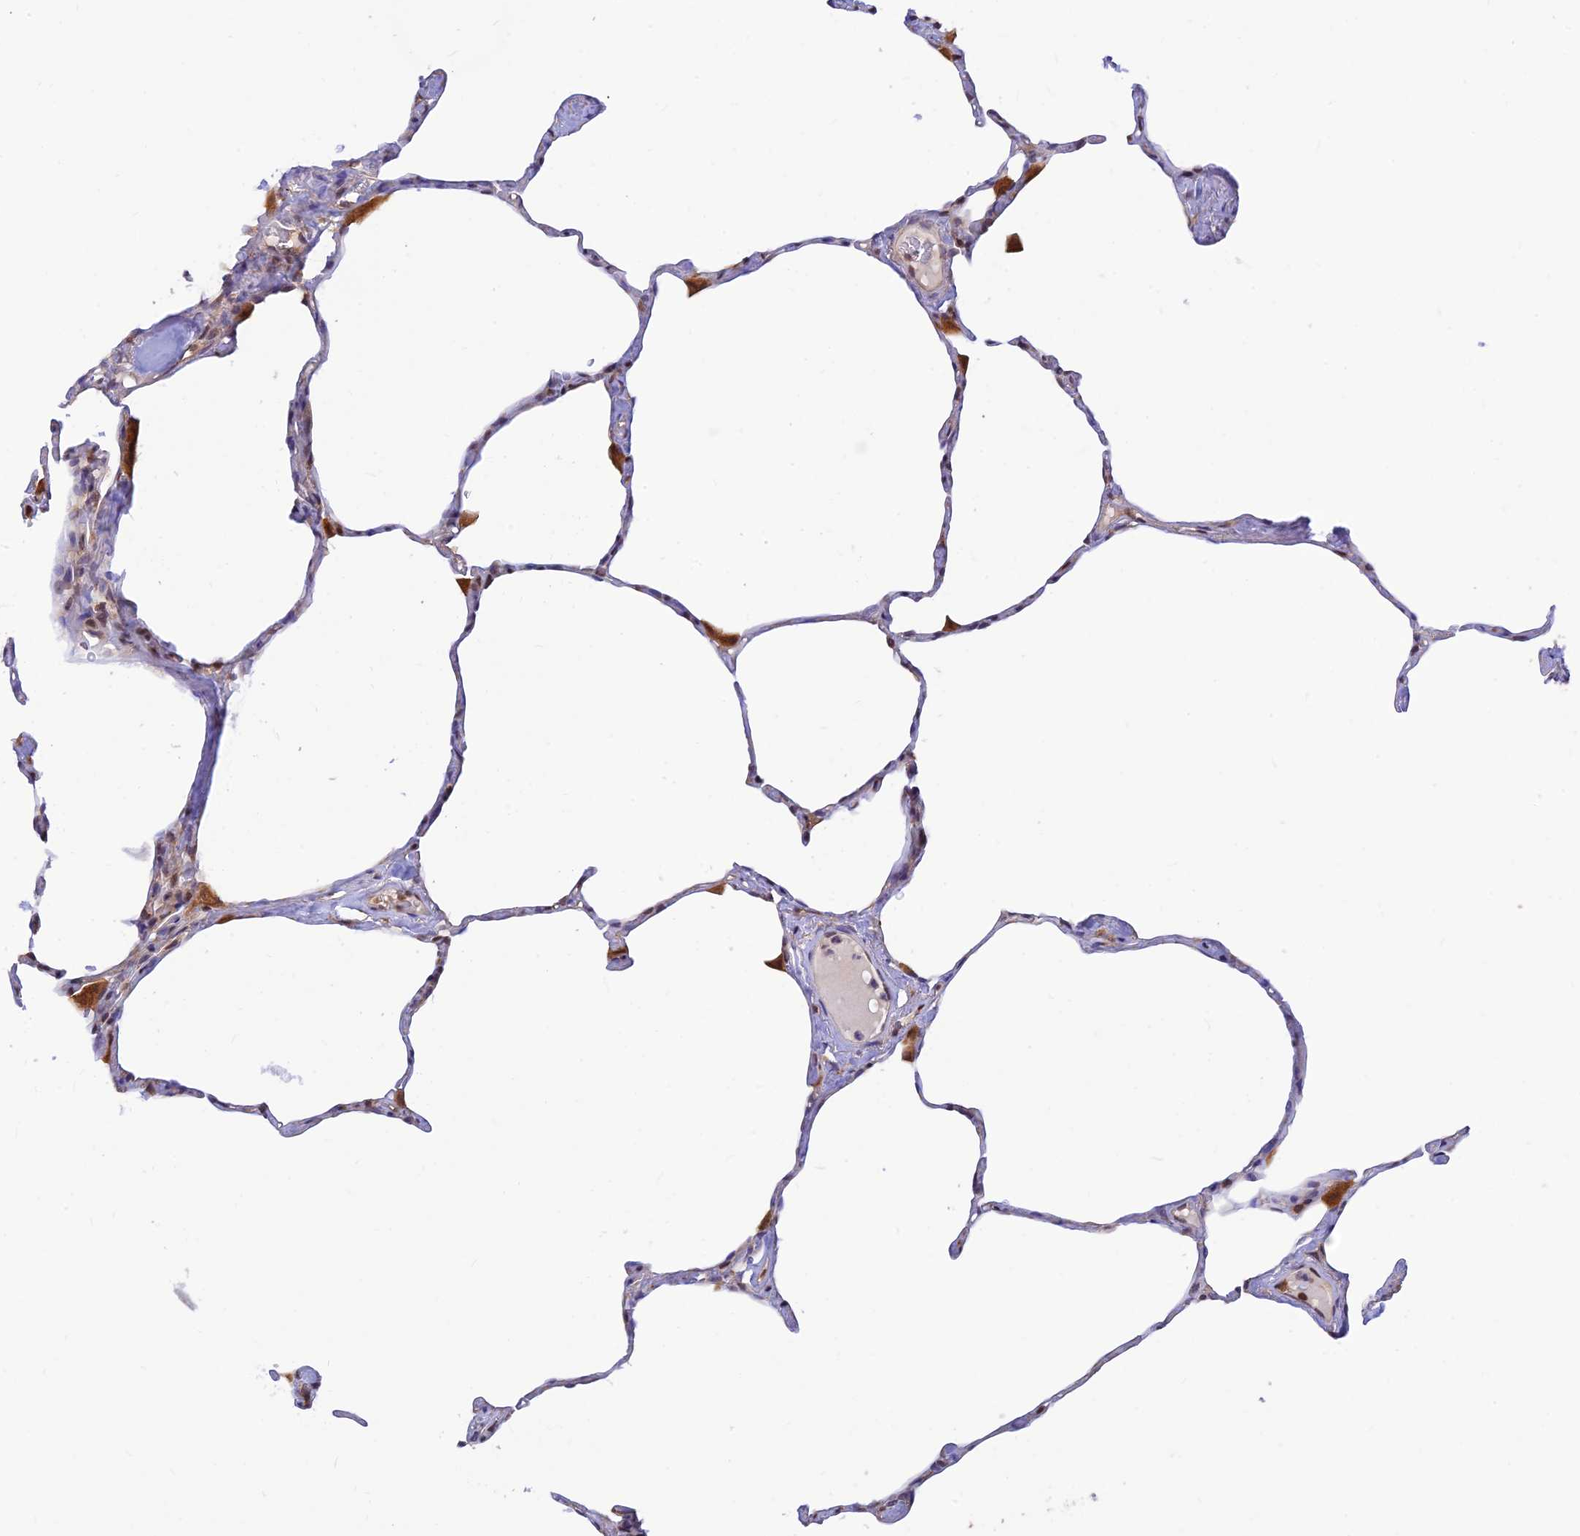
{"staining": {"intensity": "moderate", "quantity": "<25%", "location": "cytoplasmic/membranous"}, "tissue": "lung", "cell_type": "Alveolar cells", "image_type": "normal", "snomed": [{"axis": "morphology", "description": "Normal tissue, NOS"}, {"axis": "topography", "description": "Lung"}], "caption": "This is a micrograph of immunohistochemistry staining of normal lung, which shows moderate positivity in the cytoplasmic/membranous of alveolar cells.", "gene": "LYSMD2", "patient": {"sex": "male", "age": 65}}